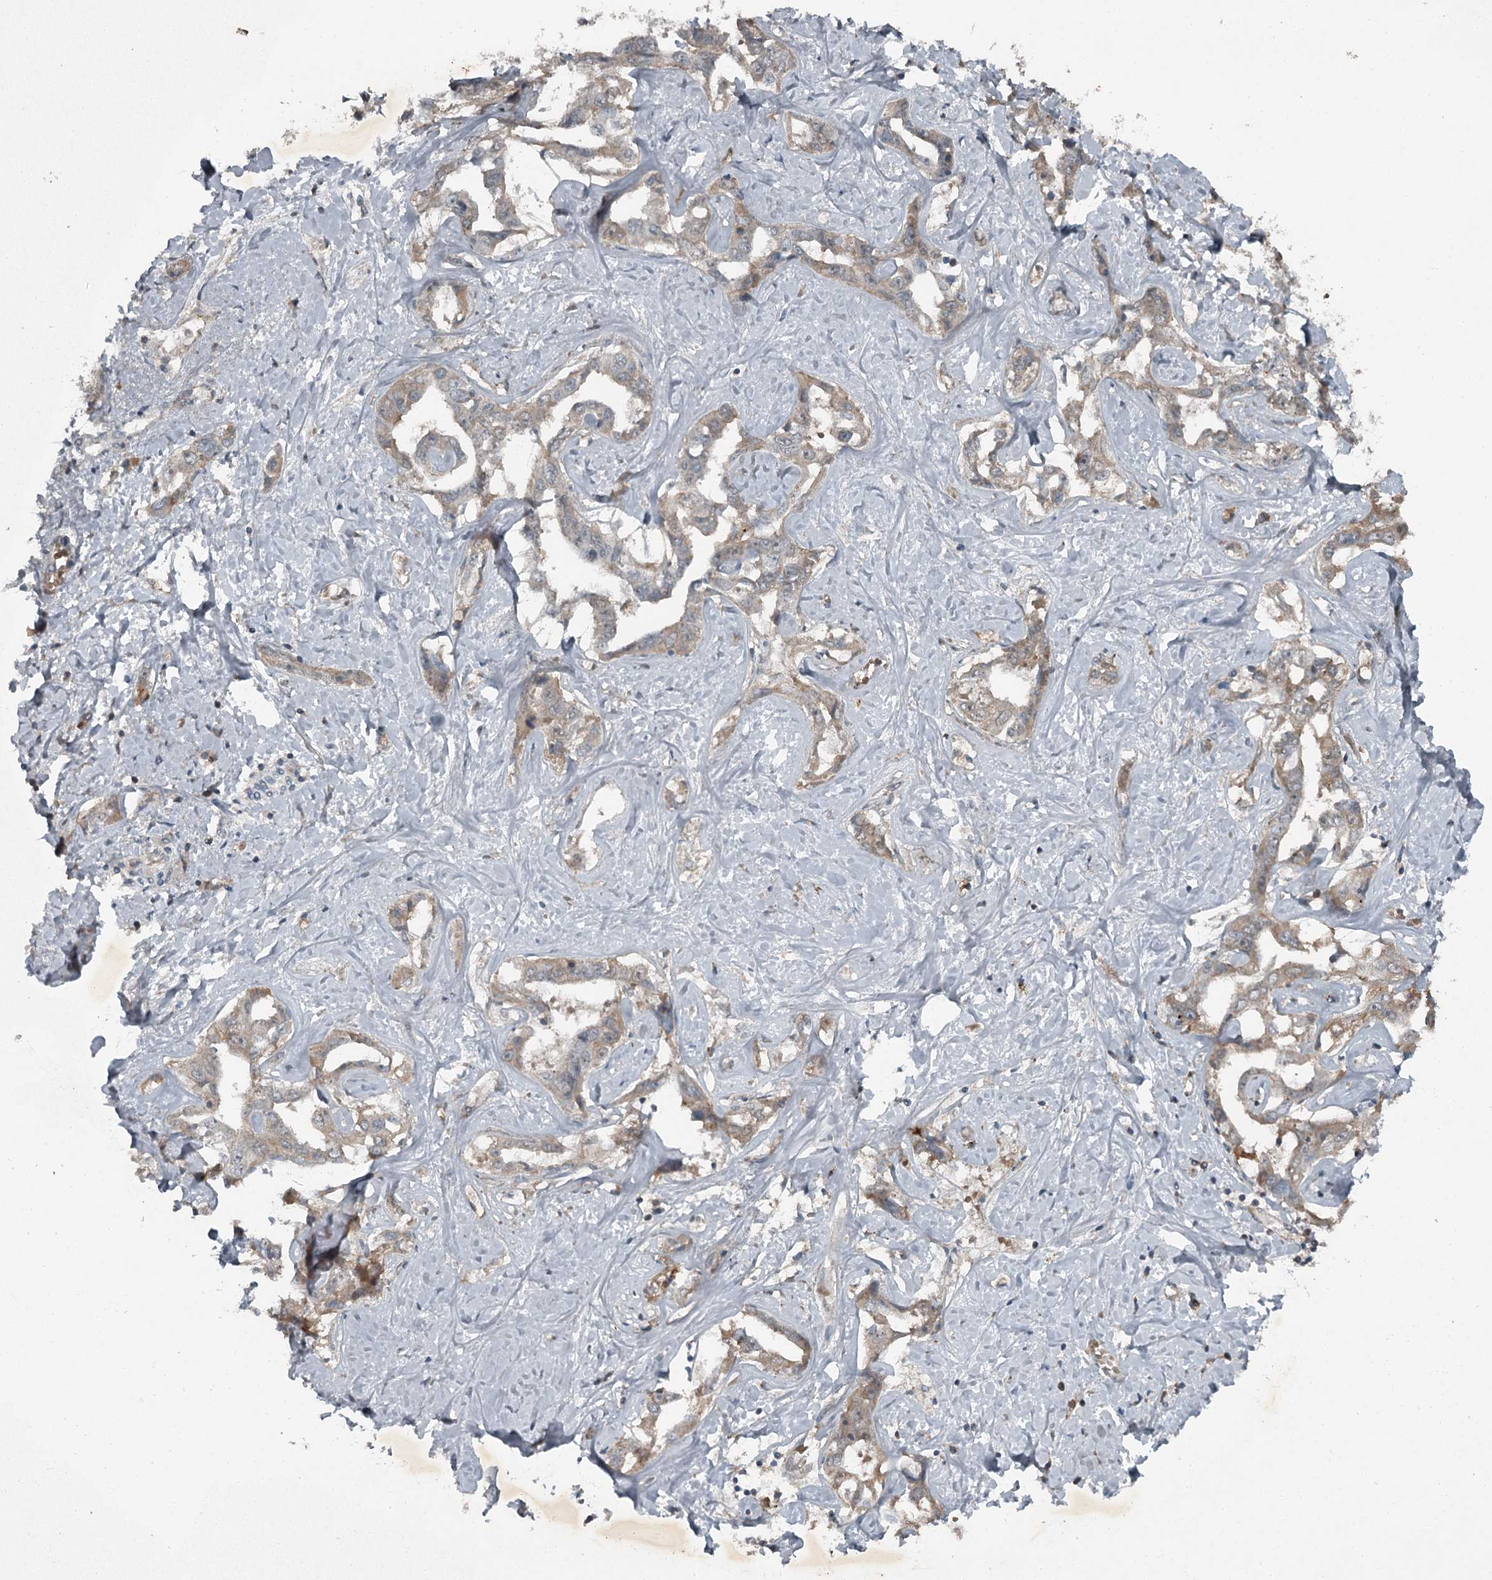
{"staining": {"intensity": "weak", "quantity": "25%-75%", "location": "cytoplasmic/membranous"}, "tissue": "liver cancer", "cell_type": "Tumor cells", "image_type": "cancer", "snomed": [{"axis": "morphology", "description": "Cholangiocarcinoma"}, {"axis": "topography", "description": "Liver"}], "caption": "Immunohistochemical staining of liver cancer (cholangiocarcinoma) displays low levels of weak cytoplasmic/membranous expression in about 25%-75% of tumor cells. Nuclei are stained in blue.", "gene": "SLC39A8", "patient": {"sex": "male", "age": 59}}